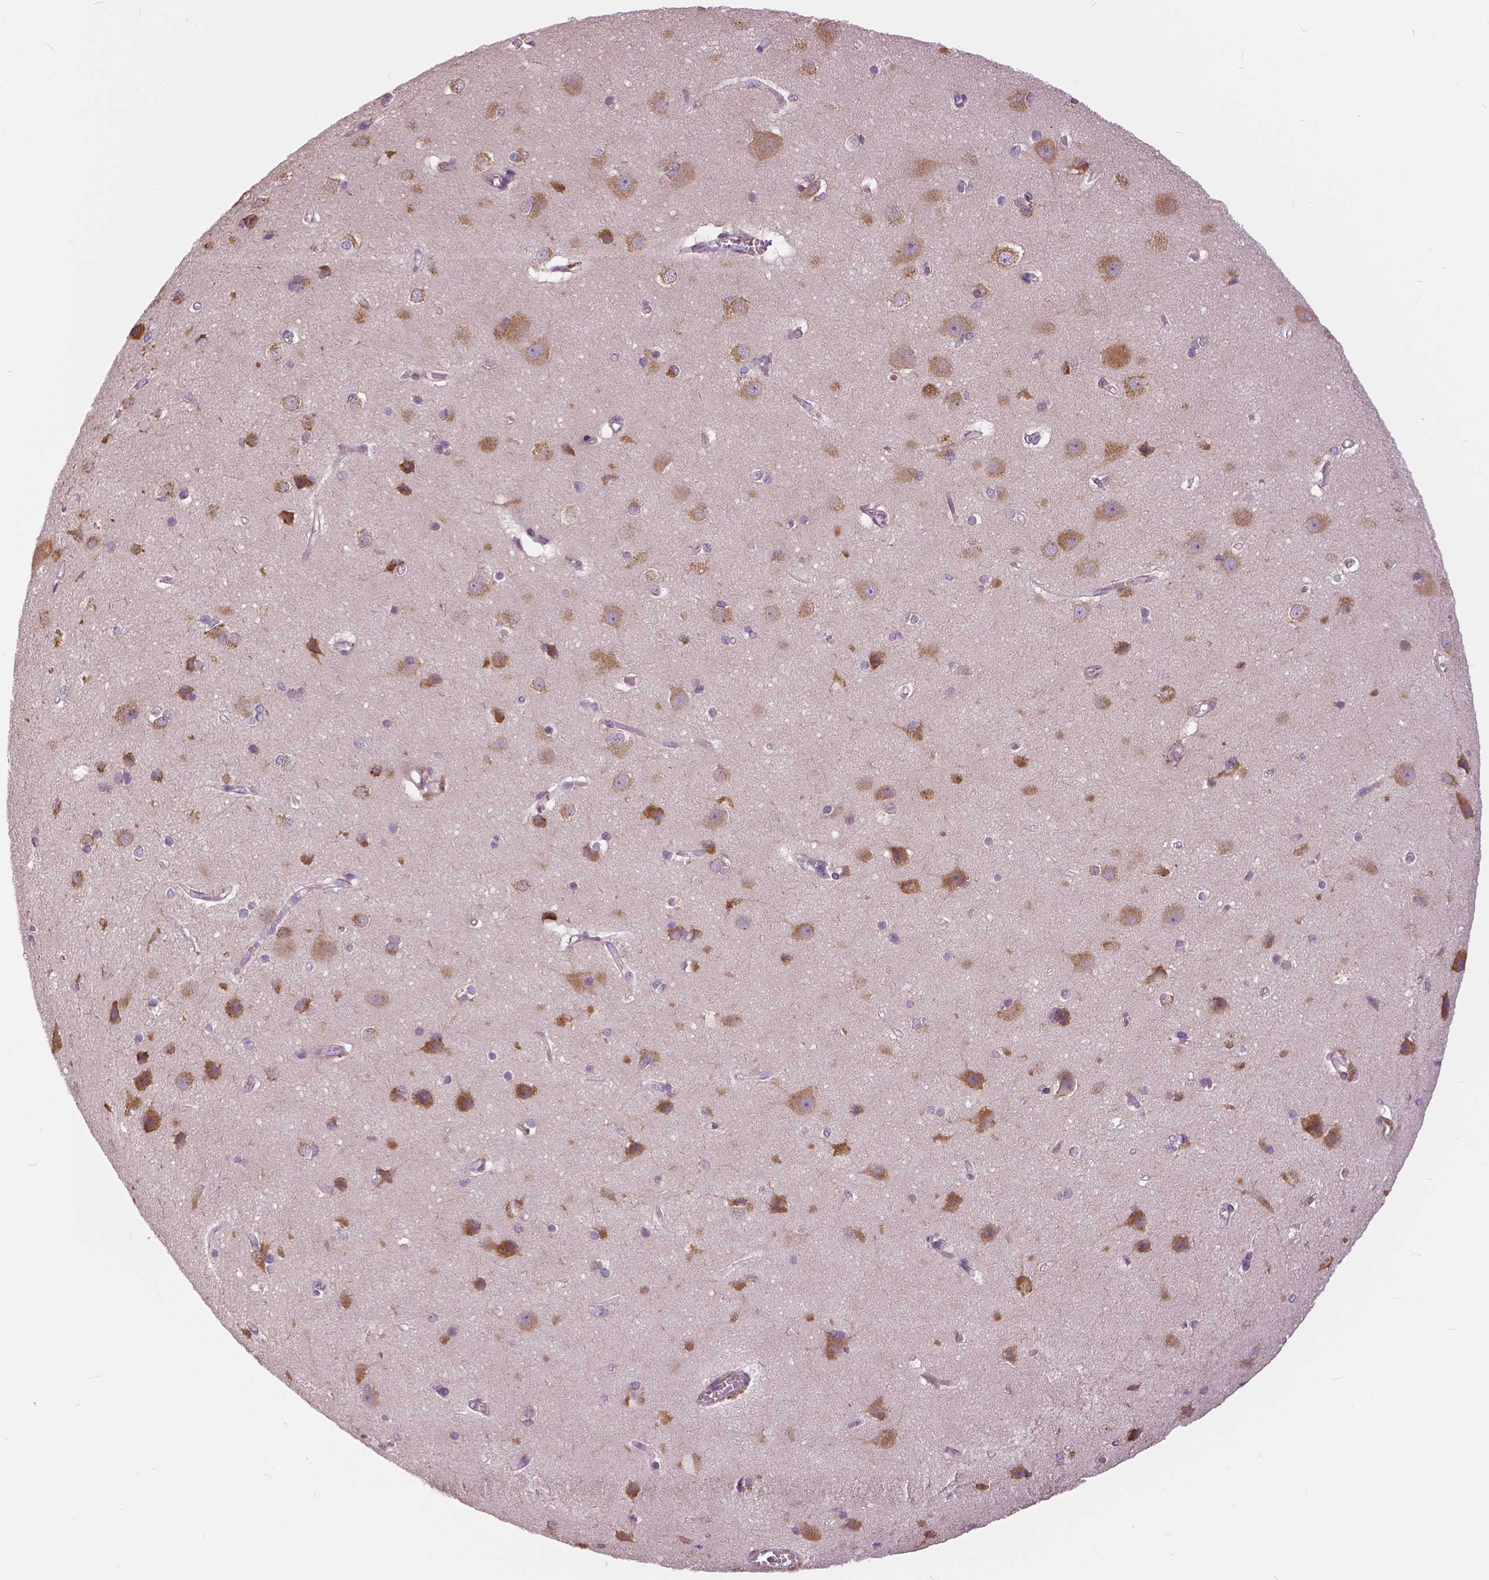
{"staining": {"intensity": "negative", "quantity": "none", "location": "none"}, "tissue": "cerebral cortex", "cell_type": "Endothelial cells", "image_type": "normal", "snomed": [{"axis": "morphology", "description": "Normal tissue, NOS"}, {"axis": "topography", "description": "Cerebral cortex"}], "caption": "Human cerebral cortex stained for a protein using immunohistochemistry (IHC) reveals no expression in endothelial cells.", "gene": "SERPINI1", "patient": {"sex": "male", "age": 37}}